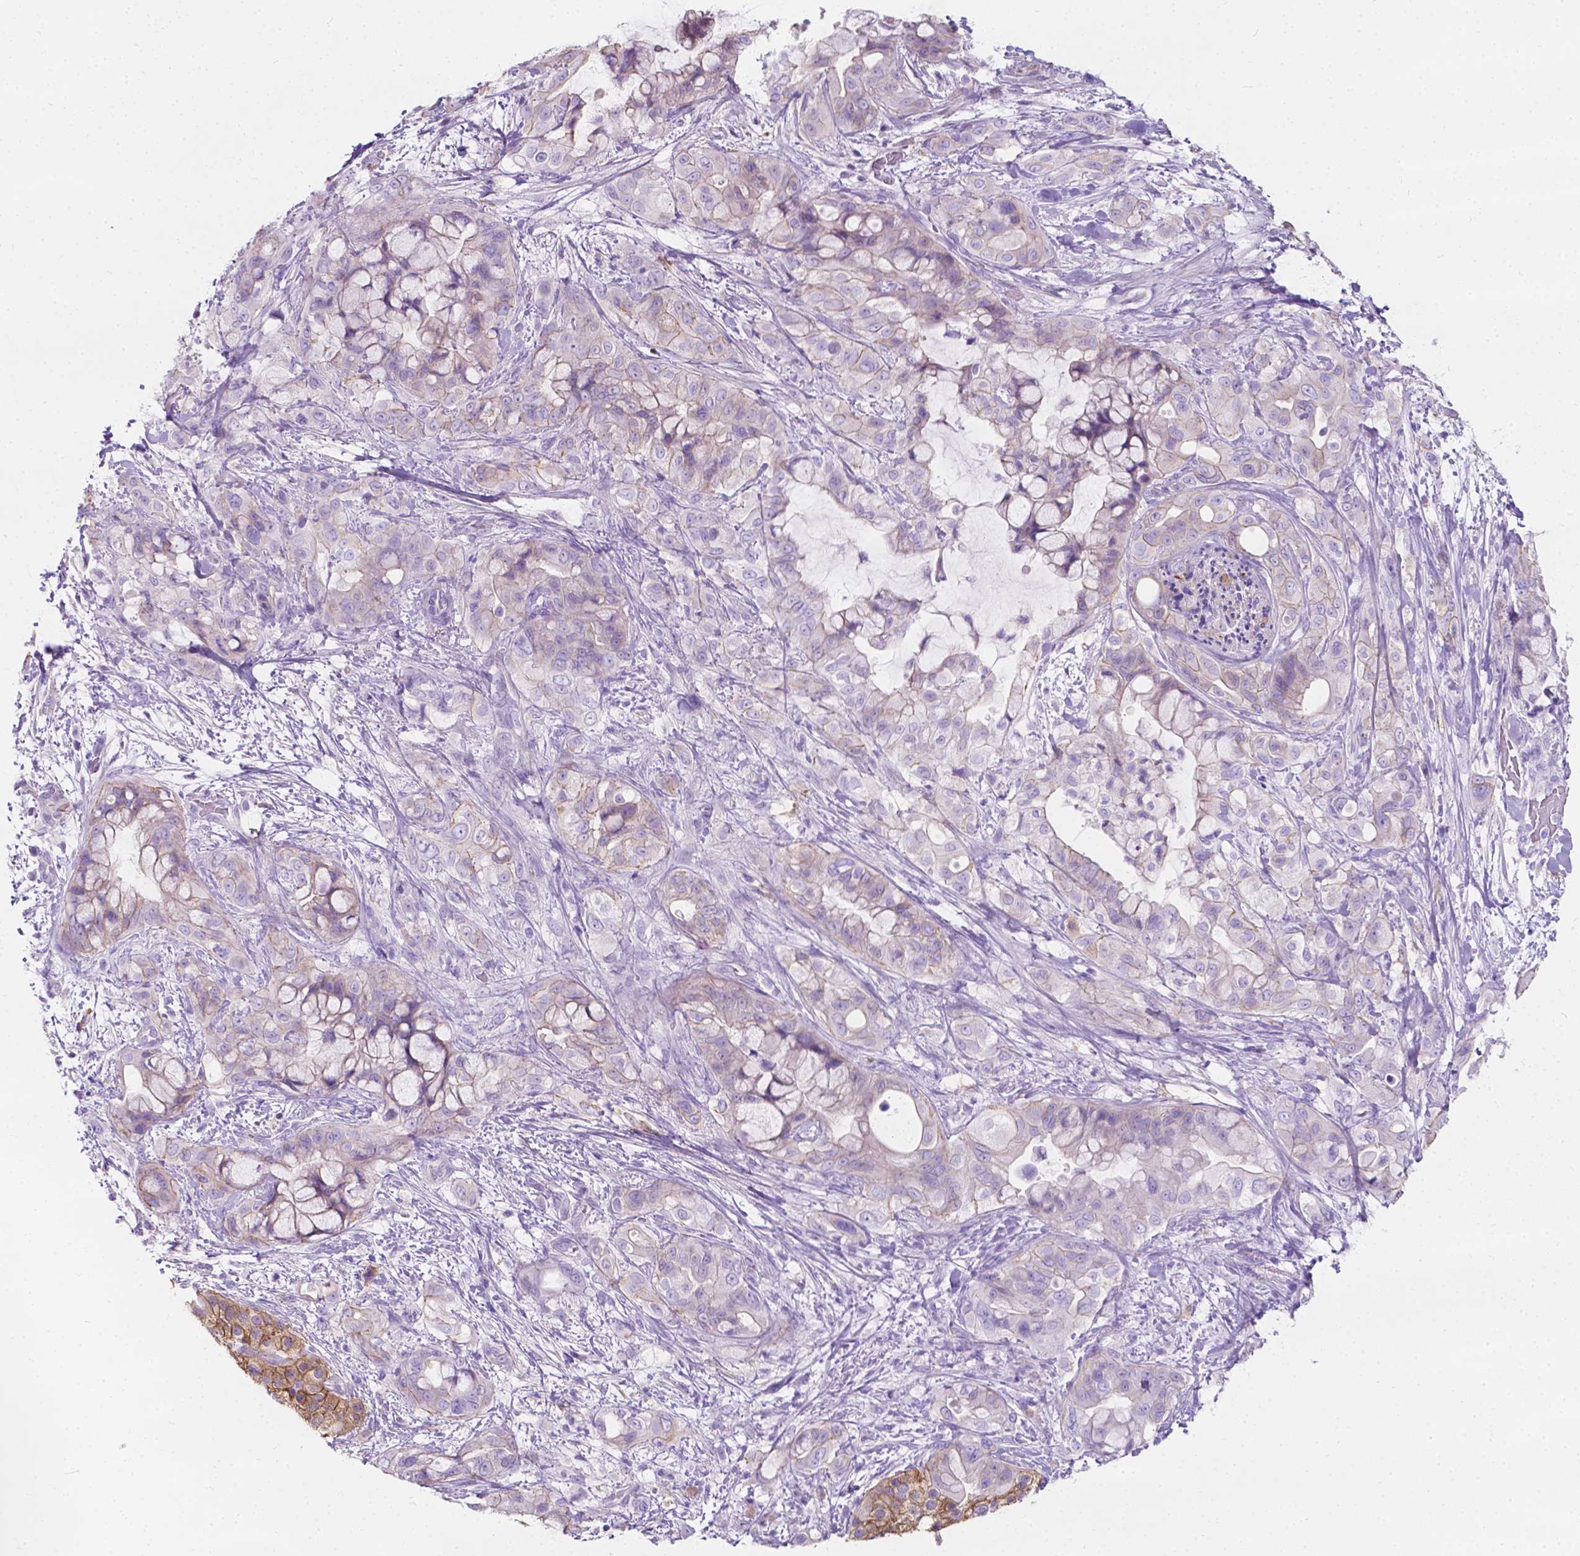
{"staining": {"intensity": "weak", "quantity": "<25%", "location": "cytoplasmic/membranous"}, "tissue": "pancreatic cancer", "cell_type": "Tumor cells", "image_type": "cancer", "snomed": [{"axis": "morphology", "description": "Adenocarcinoma, NOS"}, {"axis": "topography", "description": "Pancreas"}], "caption": "IHC micrograph of pancreatic cancer stained for a protein (brown), which displays no positivity in tumor cells.", "gene": "GNAO1", "patient": {"sex": "male", "age": 71}}